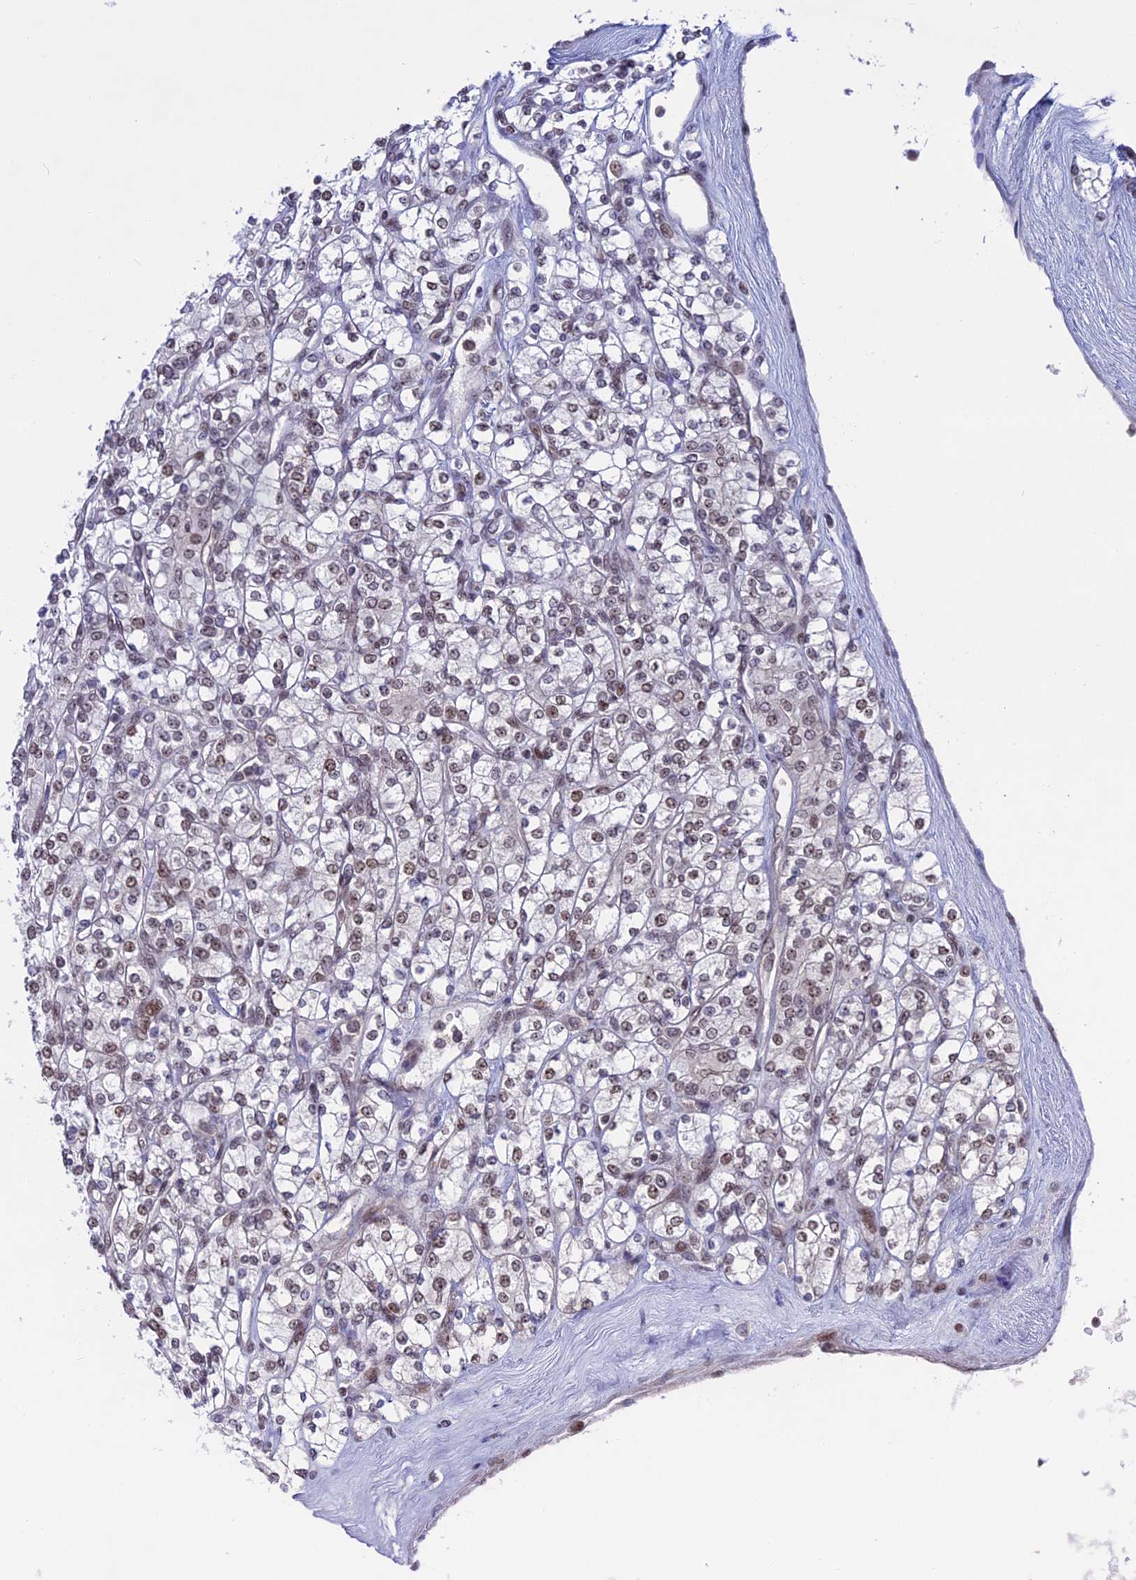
{"staining": {"intensity": "weak", "quantity": ">75%", "location": "nuclear"}, "tissue": "renal cancer", "cell_type": "Tumor cells", "image_type": "cancer", "snomed": [{"axis": "morphology", "description": "Adenocarcinoma, NOS"}, {"axis": "topography", "description": "Kidney"}], "caption": "The histopathology image shows immunohistochemical staining of renal cancer (adenocarcinoma). There is weak nuclear expression is appreciated in about >75% of tumor cells.", "gene": "CCDC86", "patient": {"sex": "male", "age": 77}}